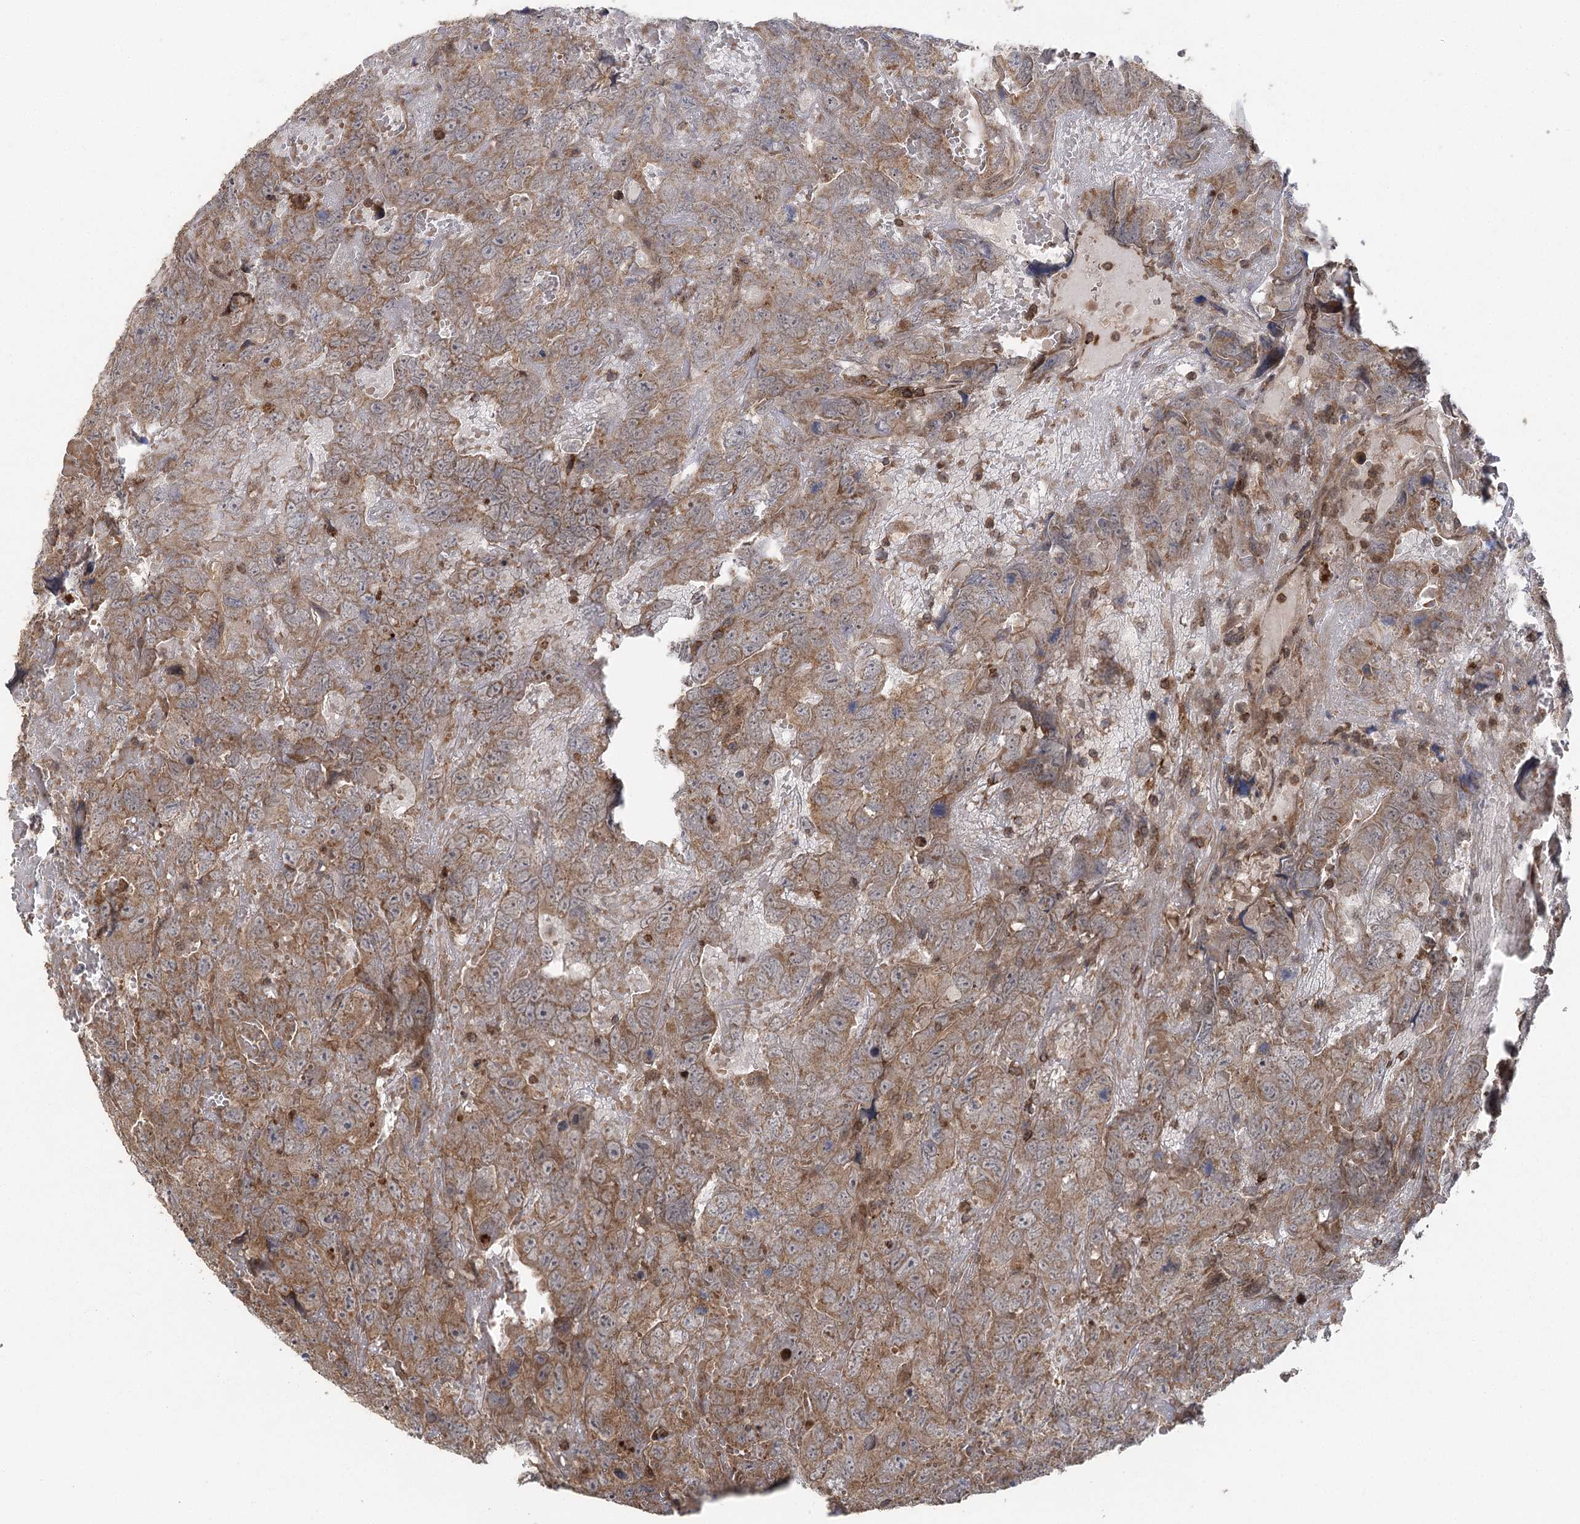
{"staining": {"intensity": "moderate", "quantity": ">75%", "location": "cytoplasmic/membranous"}, "tissue": "testis cancer", "cell_type": "Tumor cells", "image_type": "cancer", "snomed": [{"axis": "morphology", "description": "Carcinoma, Embryonal, NOS"}, {"axis": "topography", "description": "Testis"}], "caption": "Immunohistochemistry of human embryonal carcinoma (testis) exhibits medium levels of moderate cytoplasmic/membranous positivity in about >75% of tumor cells.", "gene": "C12orf4", "patient": {"sex": "male", "age": 45}}